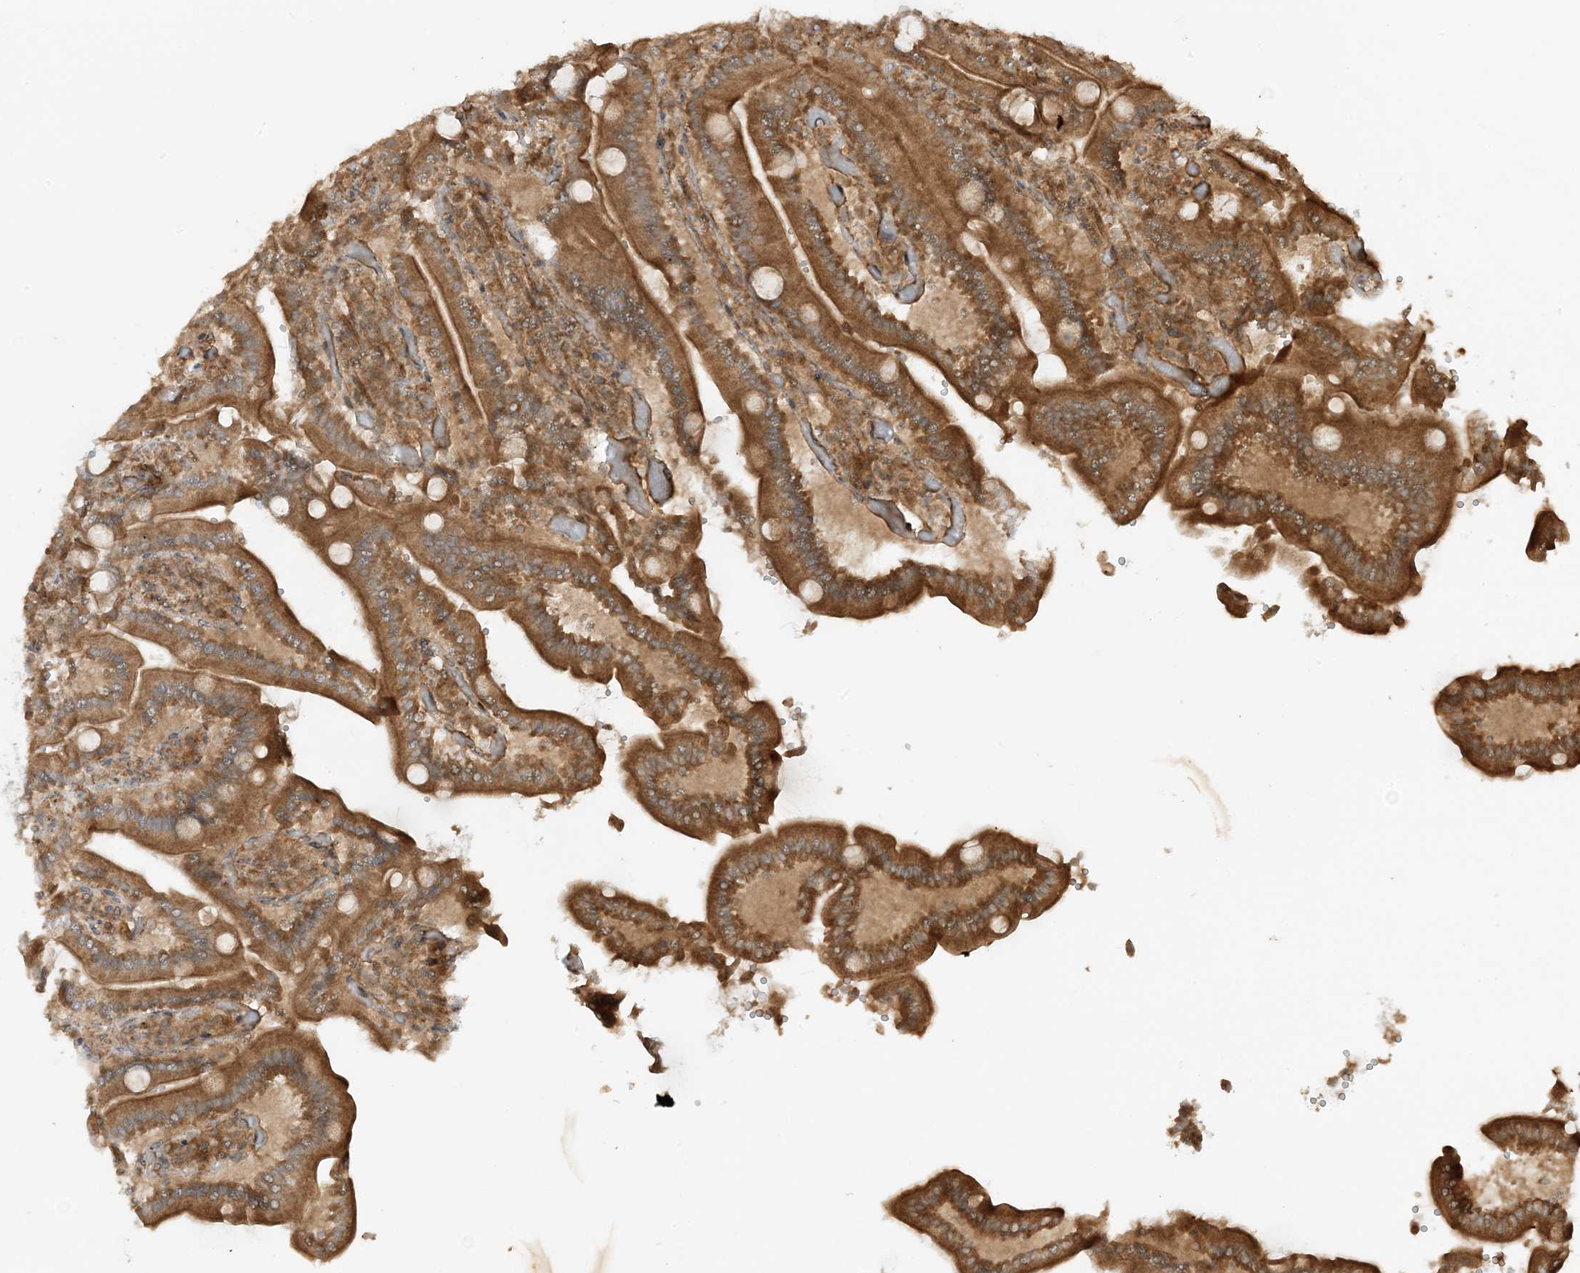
{"staining": {"intensity": "strong", "quantity": ">75%", "location": "cytoplasmic/membranous"}, "tissue": "duodenum", "cell_type": "Glandular cells", "image_type": "normal", "snomed": [{"axis": "morphology", "description": "Normal tissue, NOS"}, {"axis": "topography", "description": "Duodenum"}], "caption": "The micrograph demonstrates immunohistochemical staining of normal duodenum. There is strong cytoplasmic/membranous positivity is present in approximately >75% of glandular cells.", "gene": "XRN1", "patient": {"sex": "female", "age": 62}}